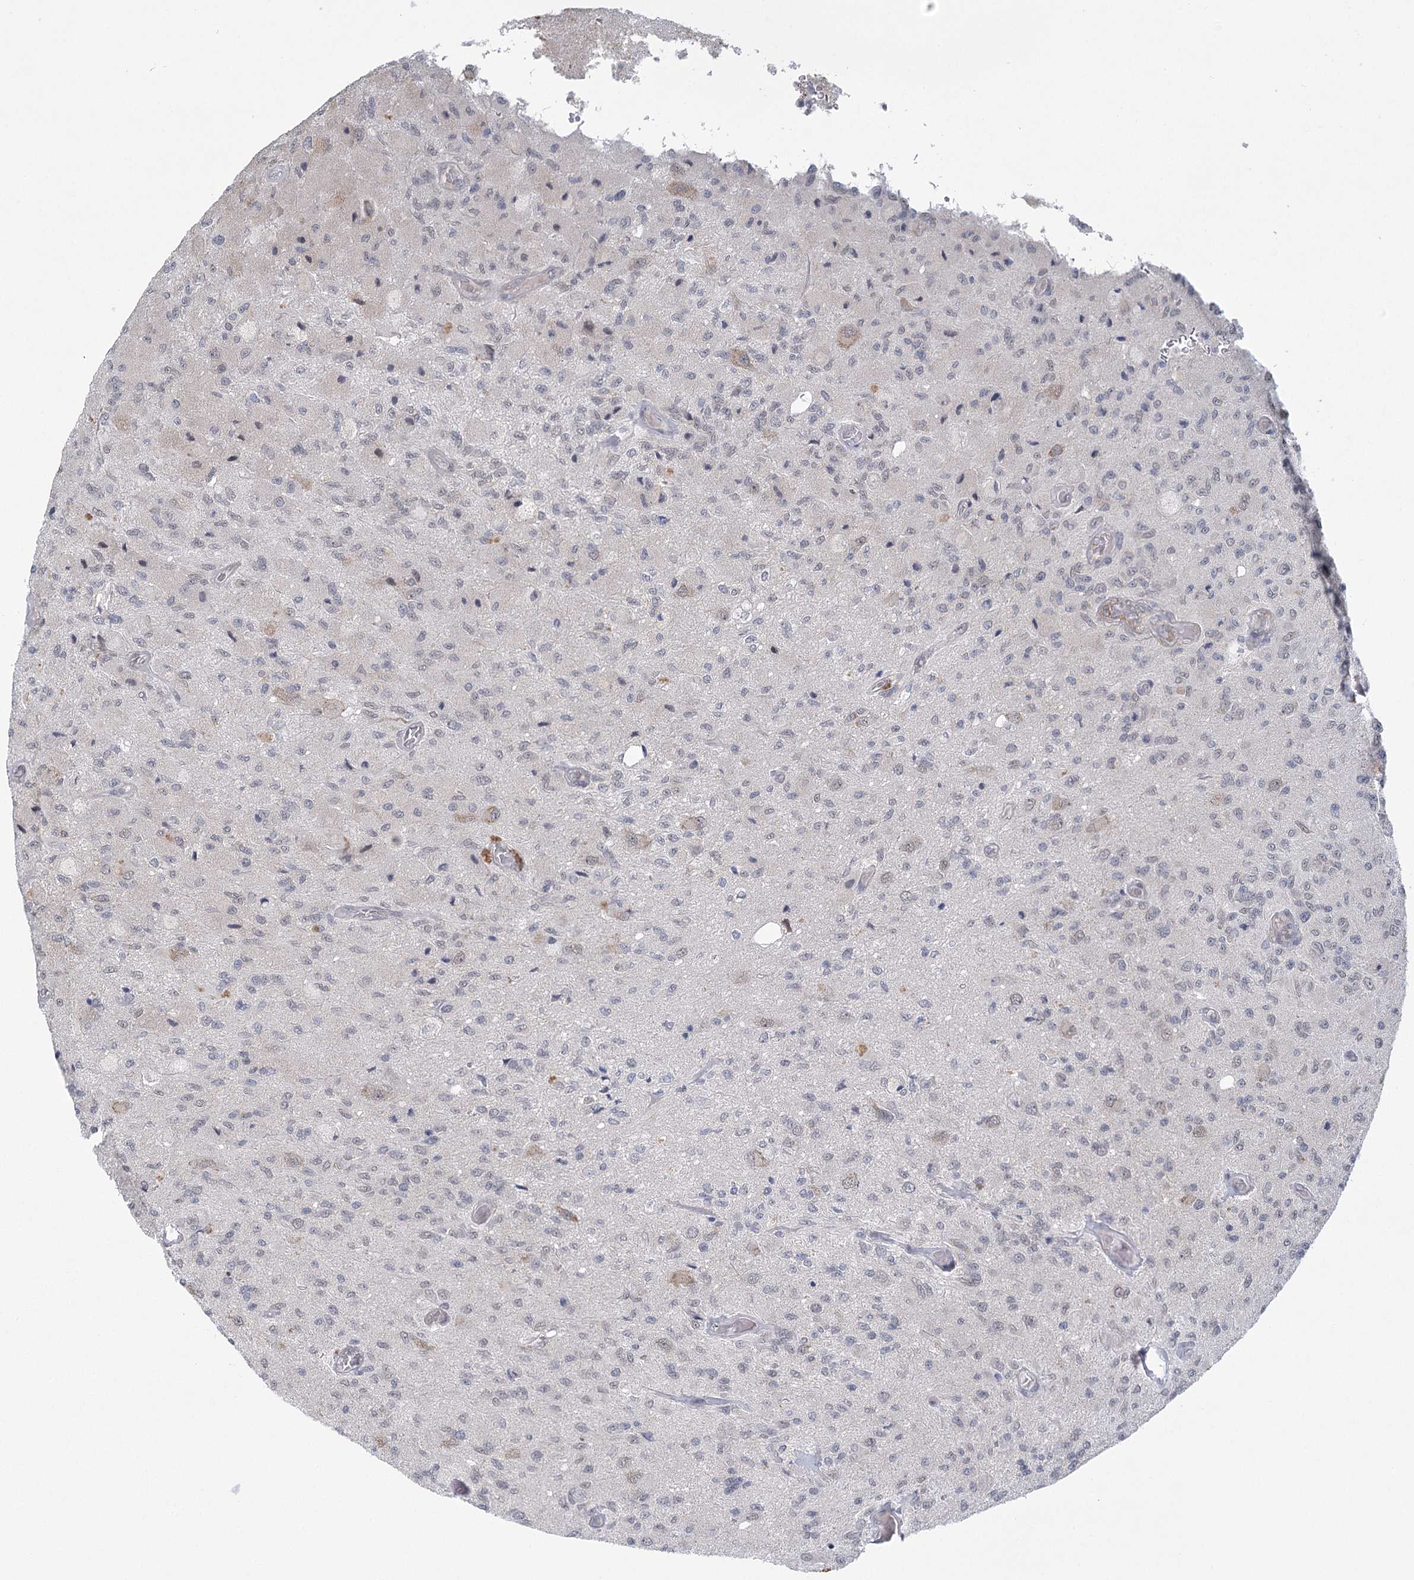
{"staining": {"intensity": "negative", "quantity": "none", "location": "none"}, "tissue": "glioma", "cell_type": "Tumor cells", "image_type": "cancer", "snomed": [{"axis": "morphology", "description": "Normal tissue, NOS"}, {"axis": "morphology", "description": "Glioma, malignant, High grade"}, {"axis": "topography", "description": "Cerebral cortex"}], "caption": "Human glioma stained for a protein using IHC demonstrates no positivity in tumor cells.", "gene": "MED28", "patient": {"sex": "male", "age": 77}}